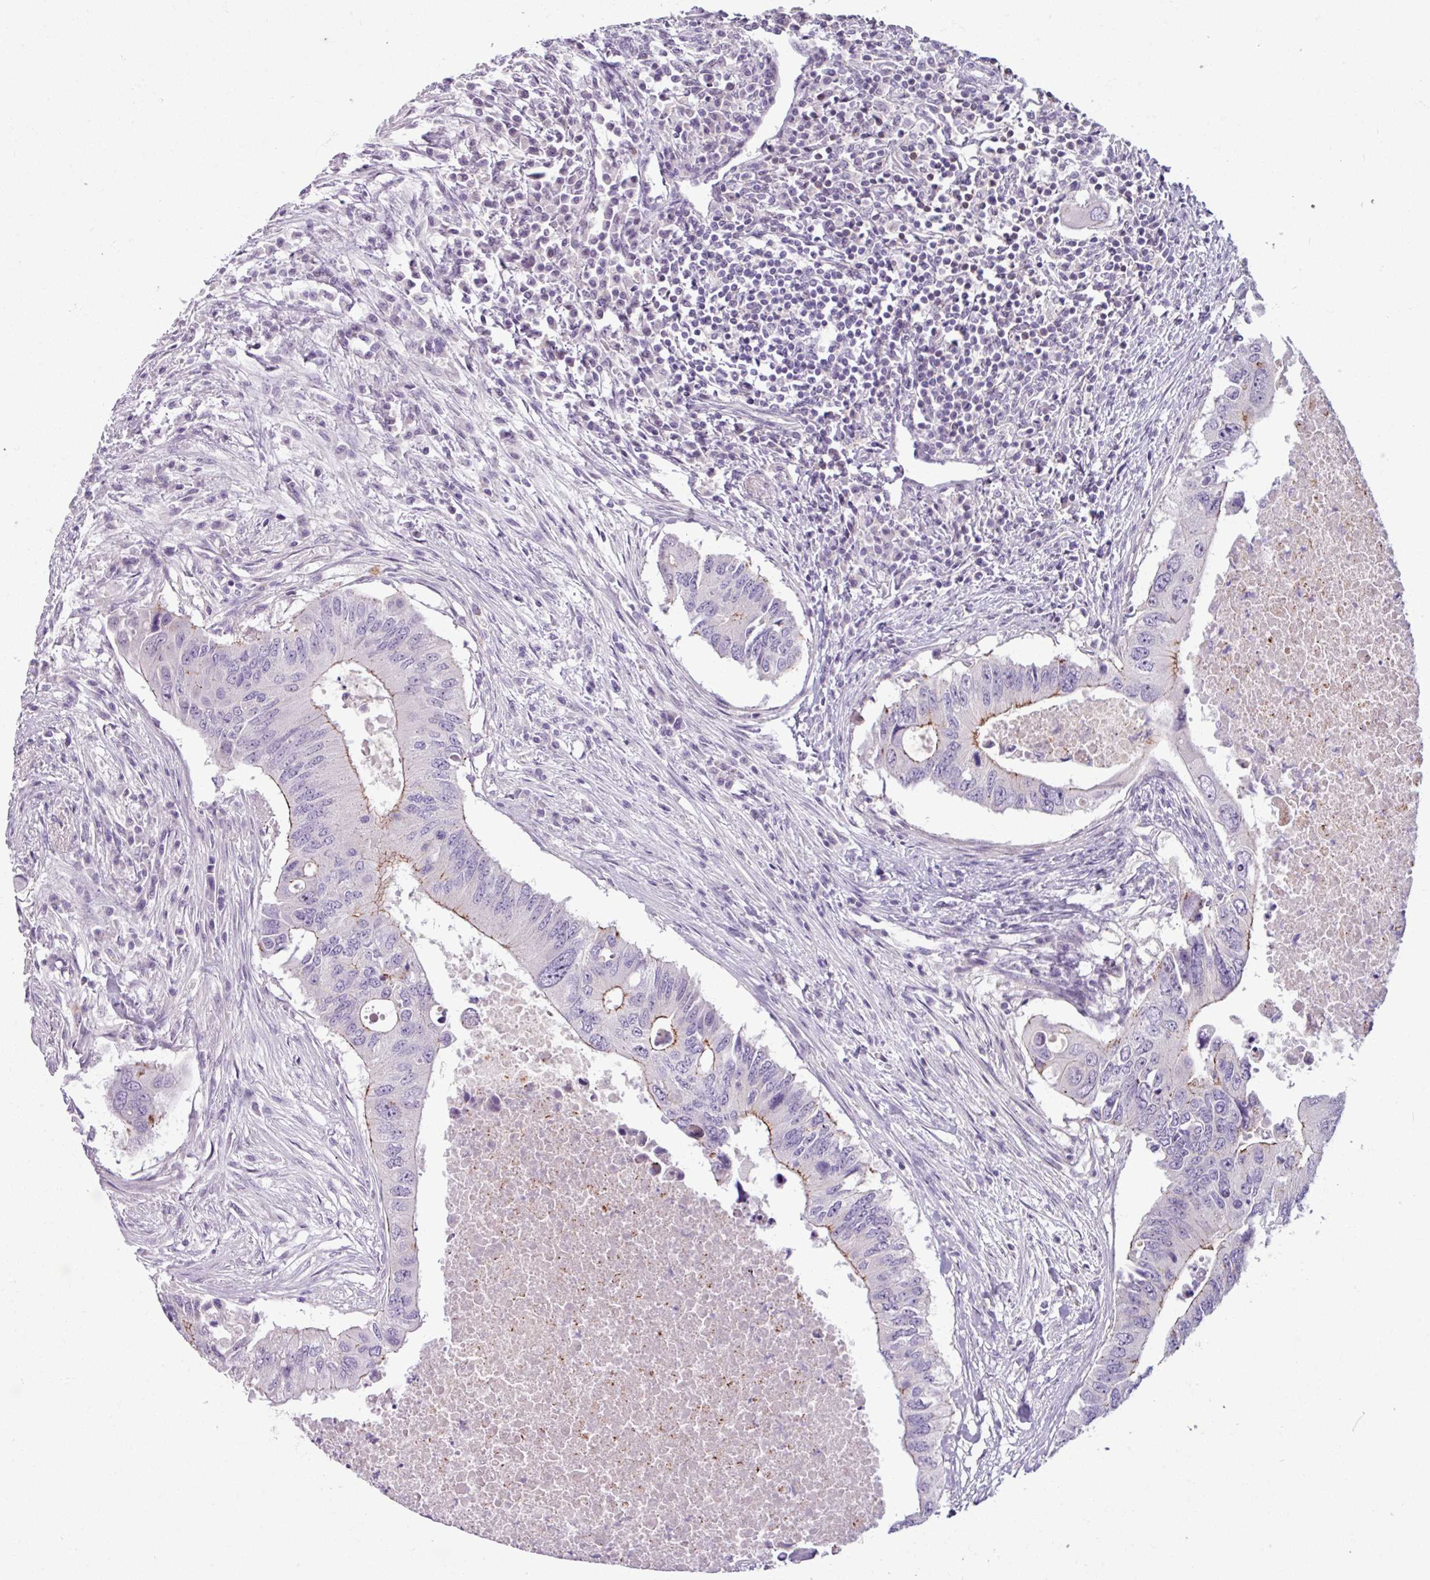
{"staining": {"intensity": "moderate", "quantity": "<25%", "location": "cytoplasmic/membranous"}, "tissue": "colorectal cancer", "cell_type": "Tumor cells", "image_type": "cancer", "snomed": [{"axis": "morphology", "description": "Adenocarcinoma, NOS"}, {"axis": "topography", "description": "Colon"}], "caption": "A high-resolution photomicrograph shows IHC staining of colorectal cancer (adenocarcinoma), which displays moderate cytoplasmic/membranous expression in approximately <25% of tumor cells.", "gene": "PNMA6A", "patient": {"sex": "male", "age": 71}}